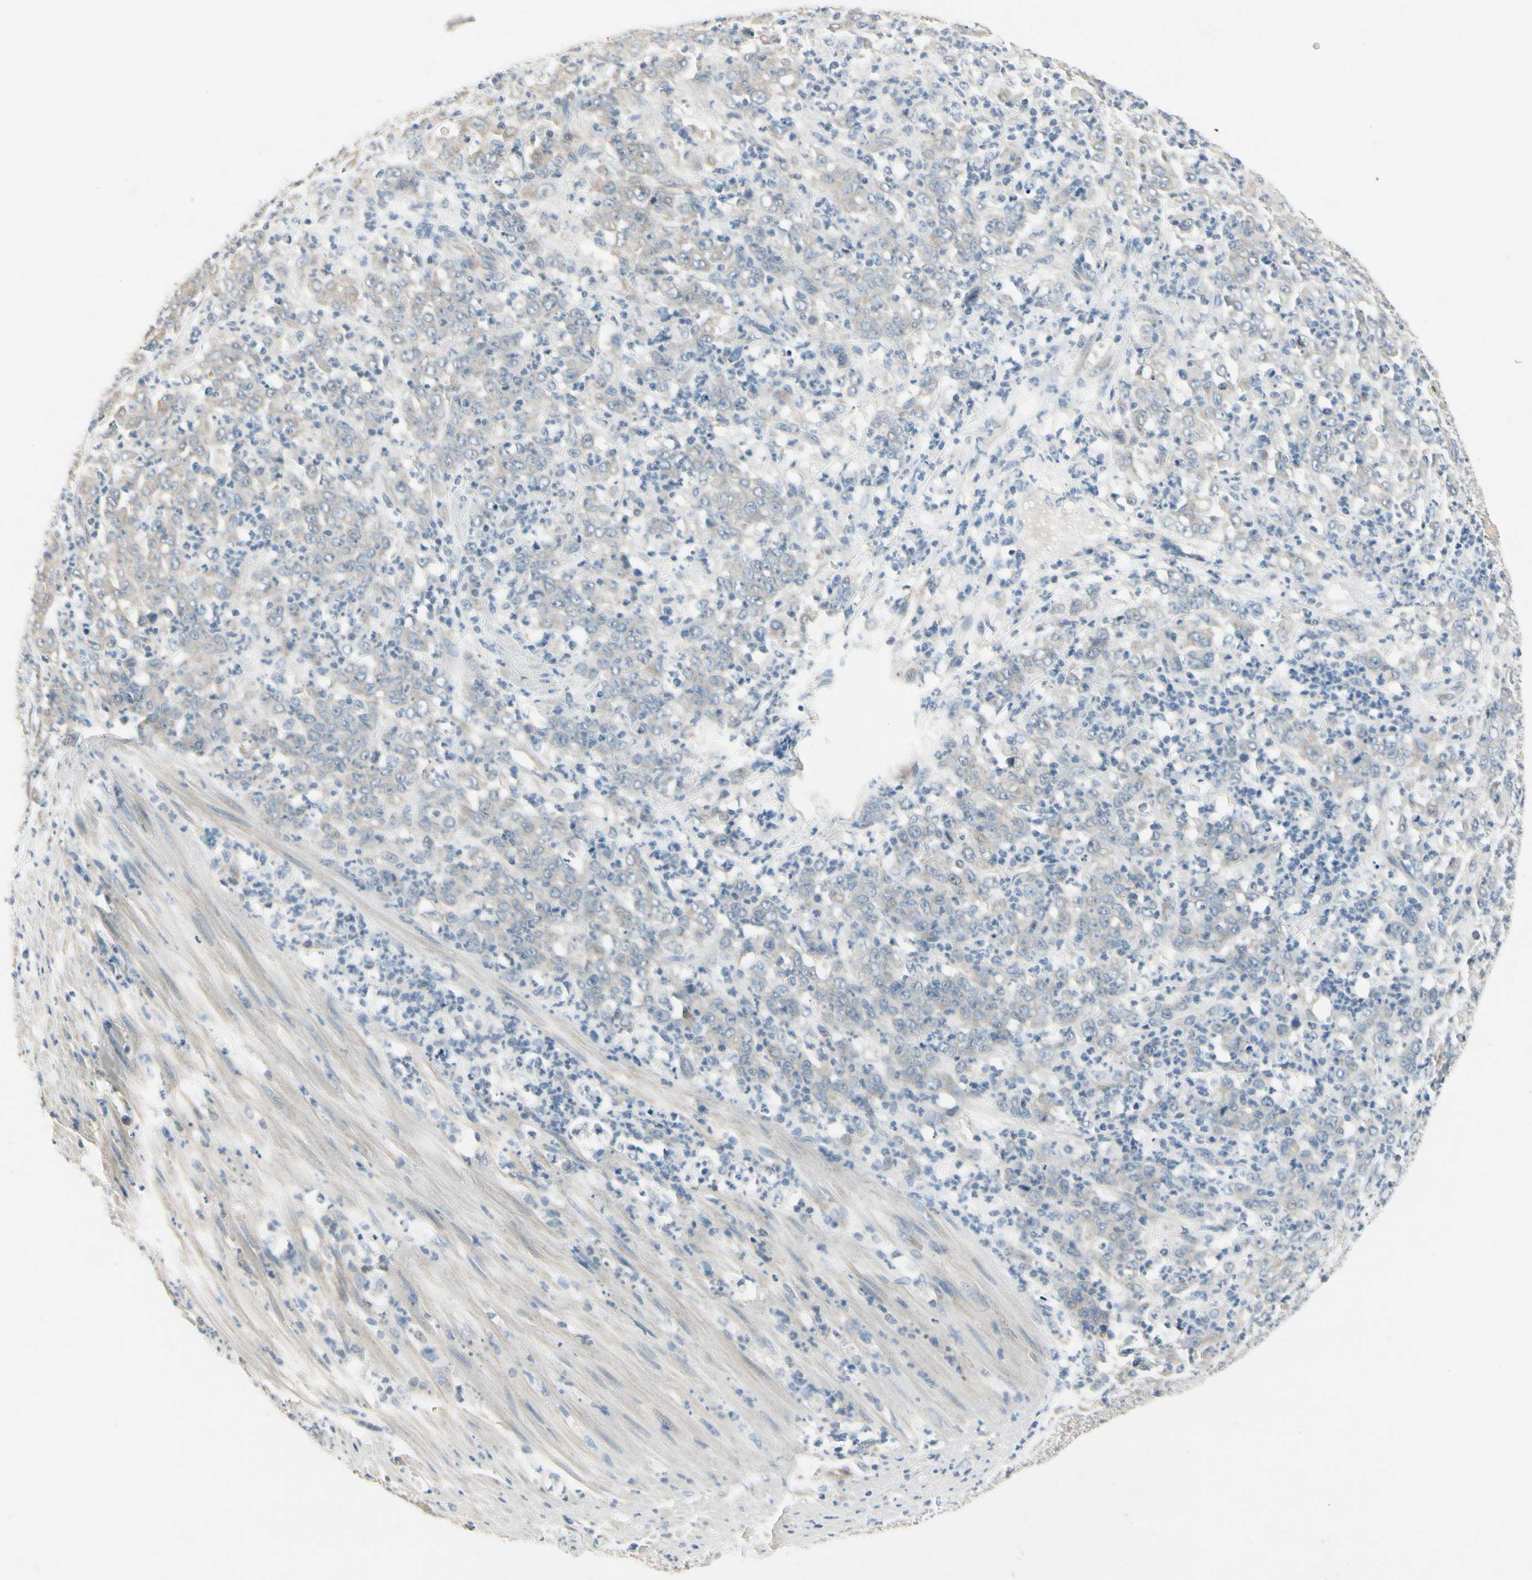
{"staining": {"intensity": "weak", "quantity": "<25%", "location": "cytoplasmic/membranous"}, "tissue": "stomach cancer", "cell_type": "Tumor cells", "image_type": "cancer", "snomed": [{"axis": "morphology", "description": "Adenocarcinoma, NOS"}, {"axis": "topography", "description": "Stomach, lower"}], "caption": "Immunohistochemistry (IHC) image of stomach cancer stained for a protein (brown), which exhibits no positivity in tumor cells.", "gene": "SPINK4", "patient": {"sex": "female", "age": 71}}